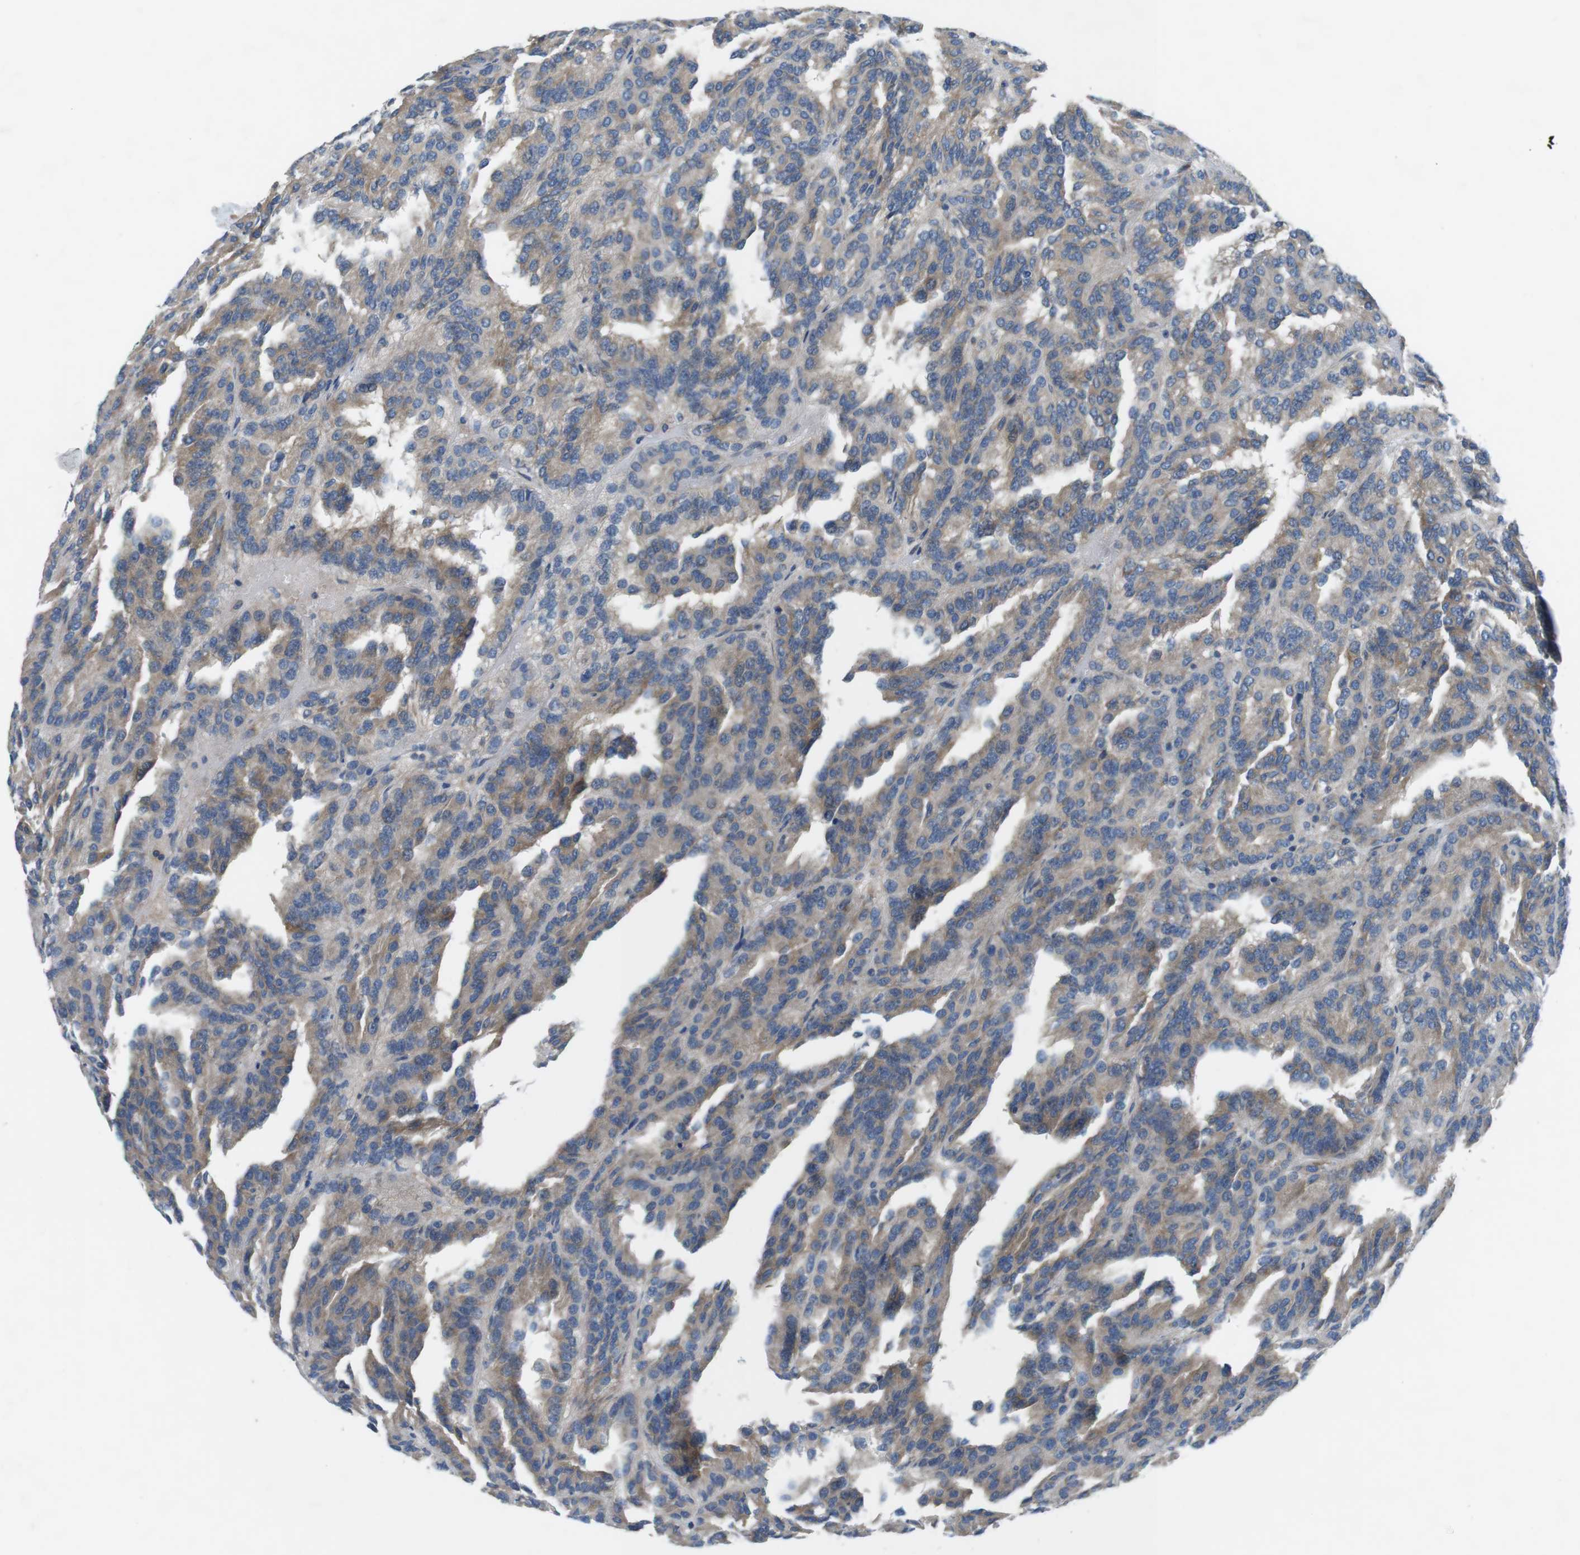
{"staining": {"intensity": "weak", "quantity": ">75%", "location": "cytoplasmic/membranous"}, "tissue": "renal cancer", "cell_type": "Tumor cells", "image_type": "cancer", "snomed": [{"axis": "morphology", "description": "Adenocarcinoma, NOS"}, {"axis": "topography", "description": "Kidney"}], "caption": "Renal cancer tissue shows weak cytoplasmic/membranous expression in approximately >75% of tumor cells (DAB (3,3'-diaminobenzidine) = brown stain, brightfield microscopy at high magnification).", "gene": "DCLK1", "patient": {"sex": "male", "age": 46}}